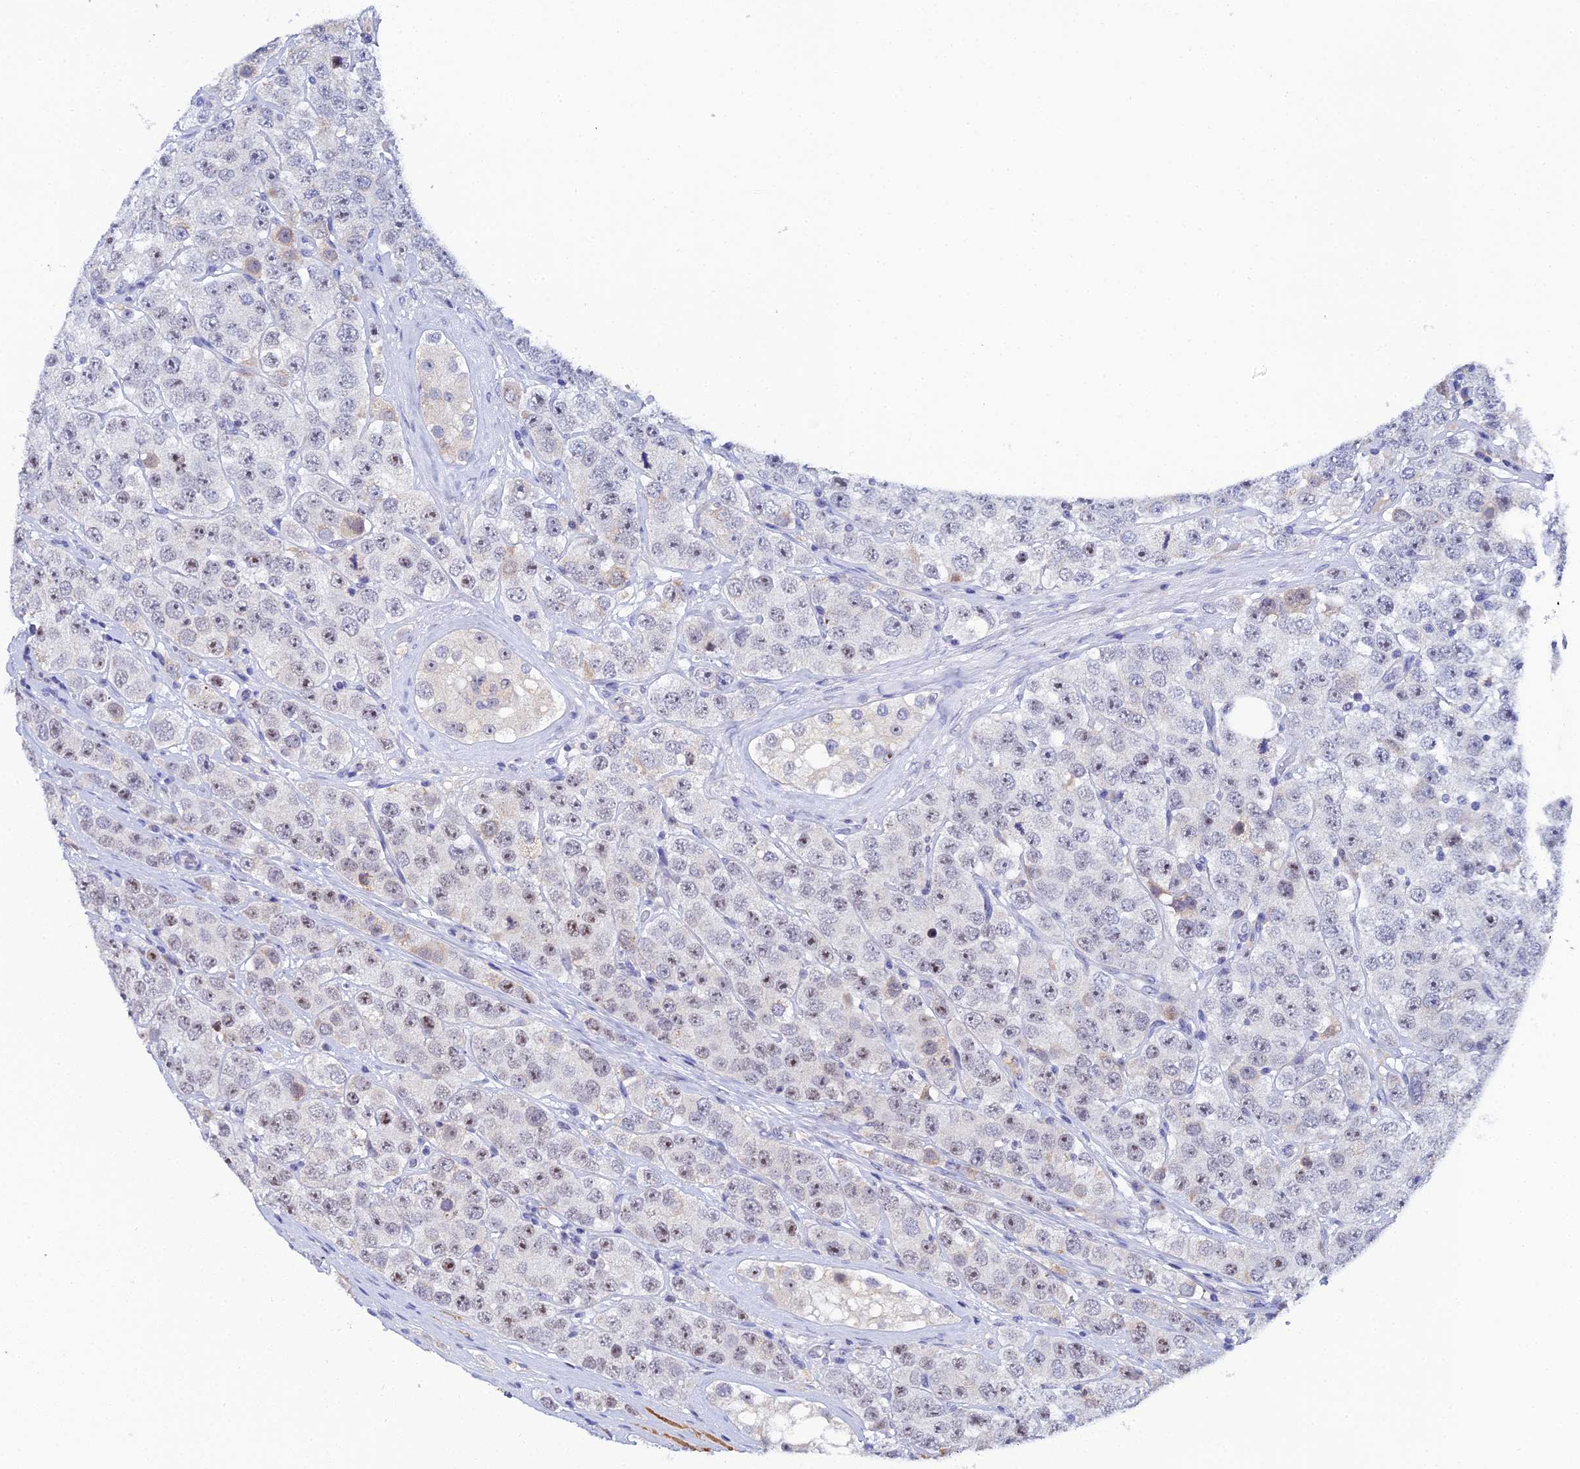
{"staining": {"intensity": "moderate", "quantity": "<25%", "location": "nuclear"}, "tissue": "testis cancer", "cell_type": "Tumor cells", "image_type": "cancer", "snomed": [{"axis": "morphology", "description": "Seminoma, NOS"}, {"axis": "topography", "description": "Testis"}], "caption": "The histopathology image shows immunohistochemical staining of testis seminoma. There is moderate nuclear positivity is identified in approximately <25% of tumor cells. The protein of interest is shown in brown color, while the nuclei are stained blue.", "gene": "PLPP4", "patient": {"sex": "male", "age": 28}}